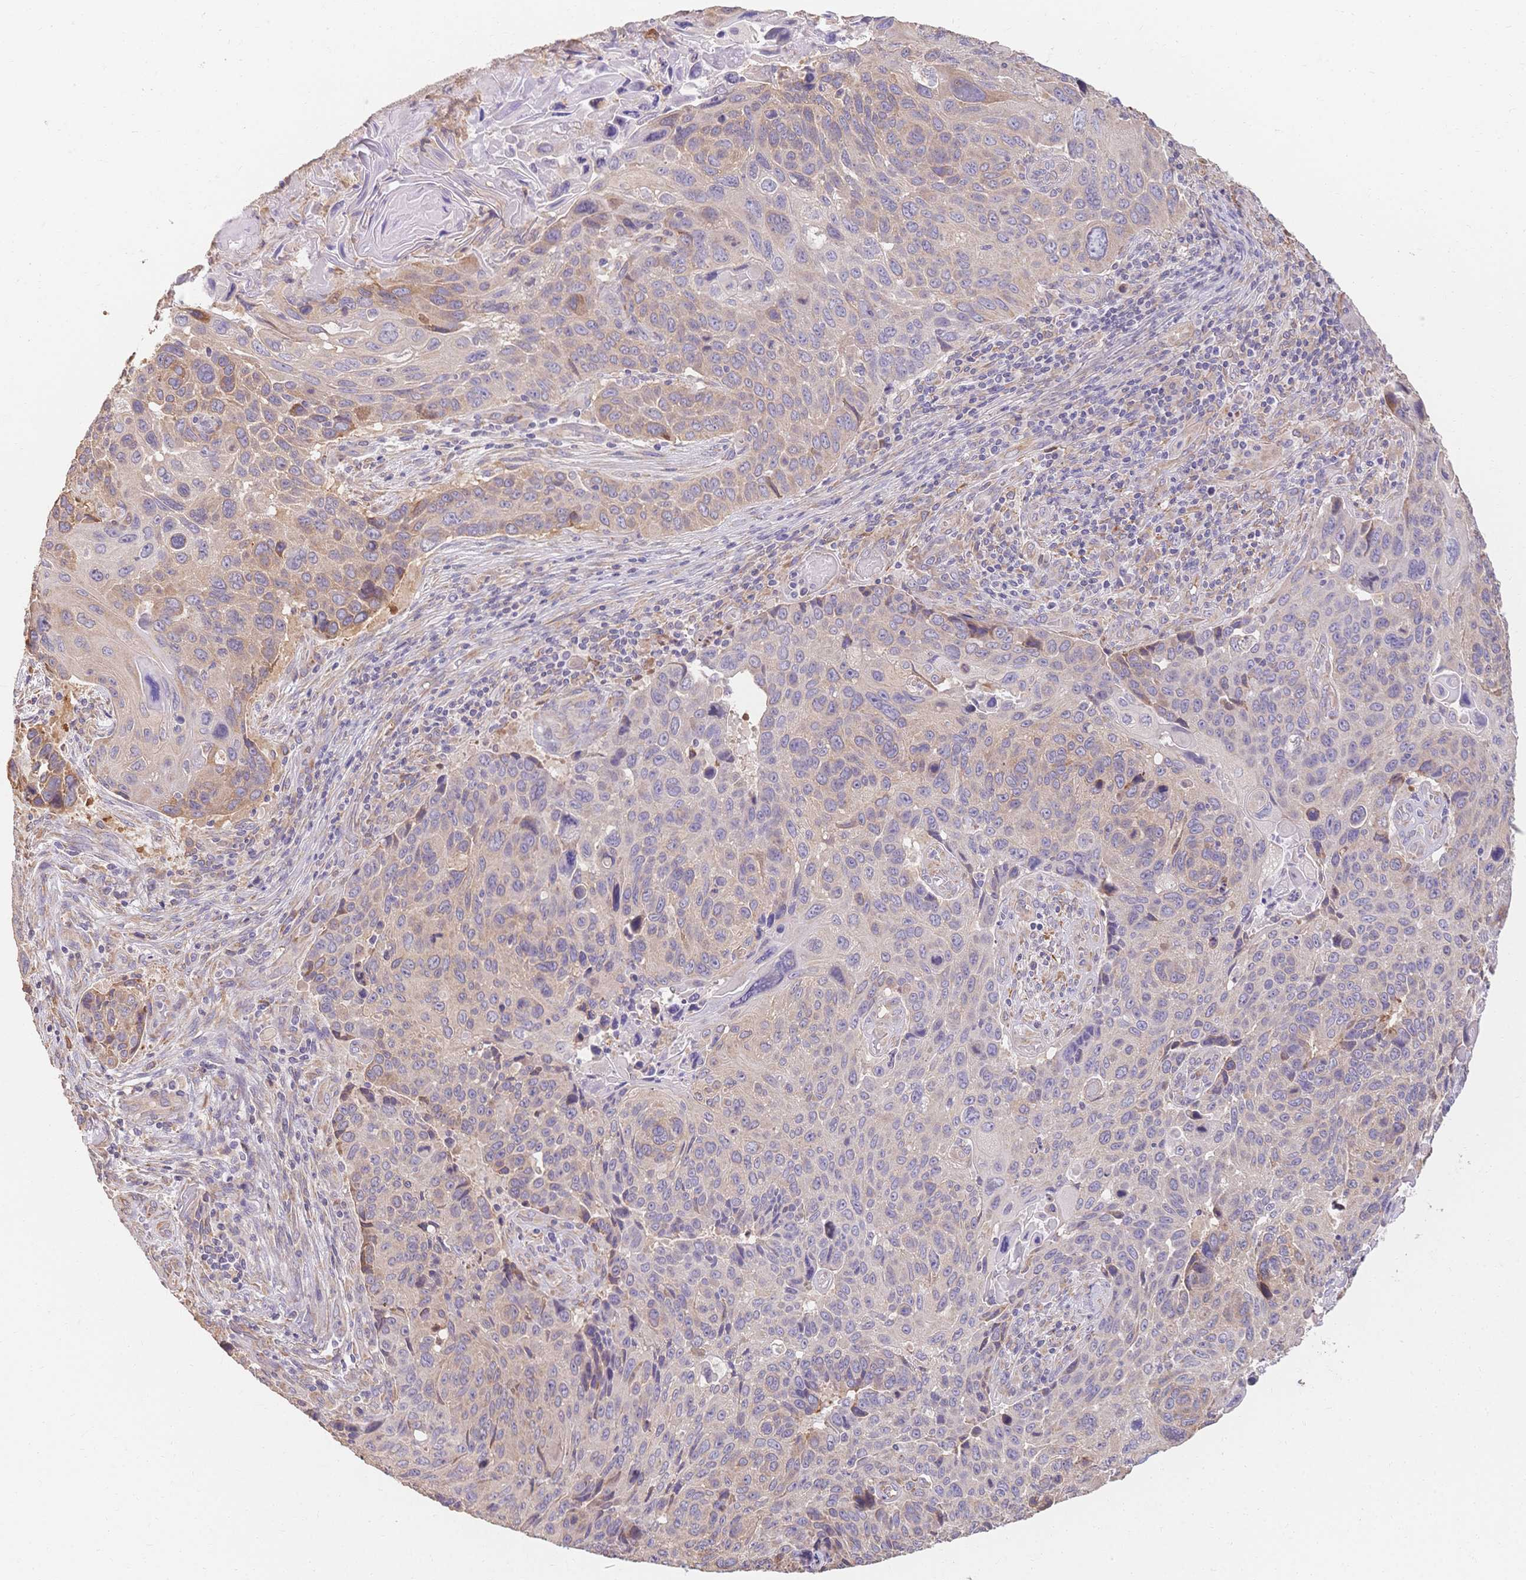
{"staining": {"intensity": "moderate", "quantity": "<25%", "location": "cytoplasmic/membranous"}, "tissue": "lung cancer", "cell_type": "Tumor cells", "image_type": "cancer", "snomed": [{"axis": "morphology", "description": "Squamous cell carcinoma, NOS"}, {"axis": "topography", "description": "Lung"}], "caption": "Immunohistochemistry (IHC) image of neoplastic tissue: human lung cancer (squamous cell carcinoma) stained using immunohistochemistry displays low levels of moderate protein expression localized specifically in the cytoplasmic/membranous of tumor cells, appearing as a cytoplasmic/membranous brown color.", "gene": "HS3ST5", "patient": {"sex": "male", "age": 68}}